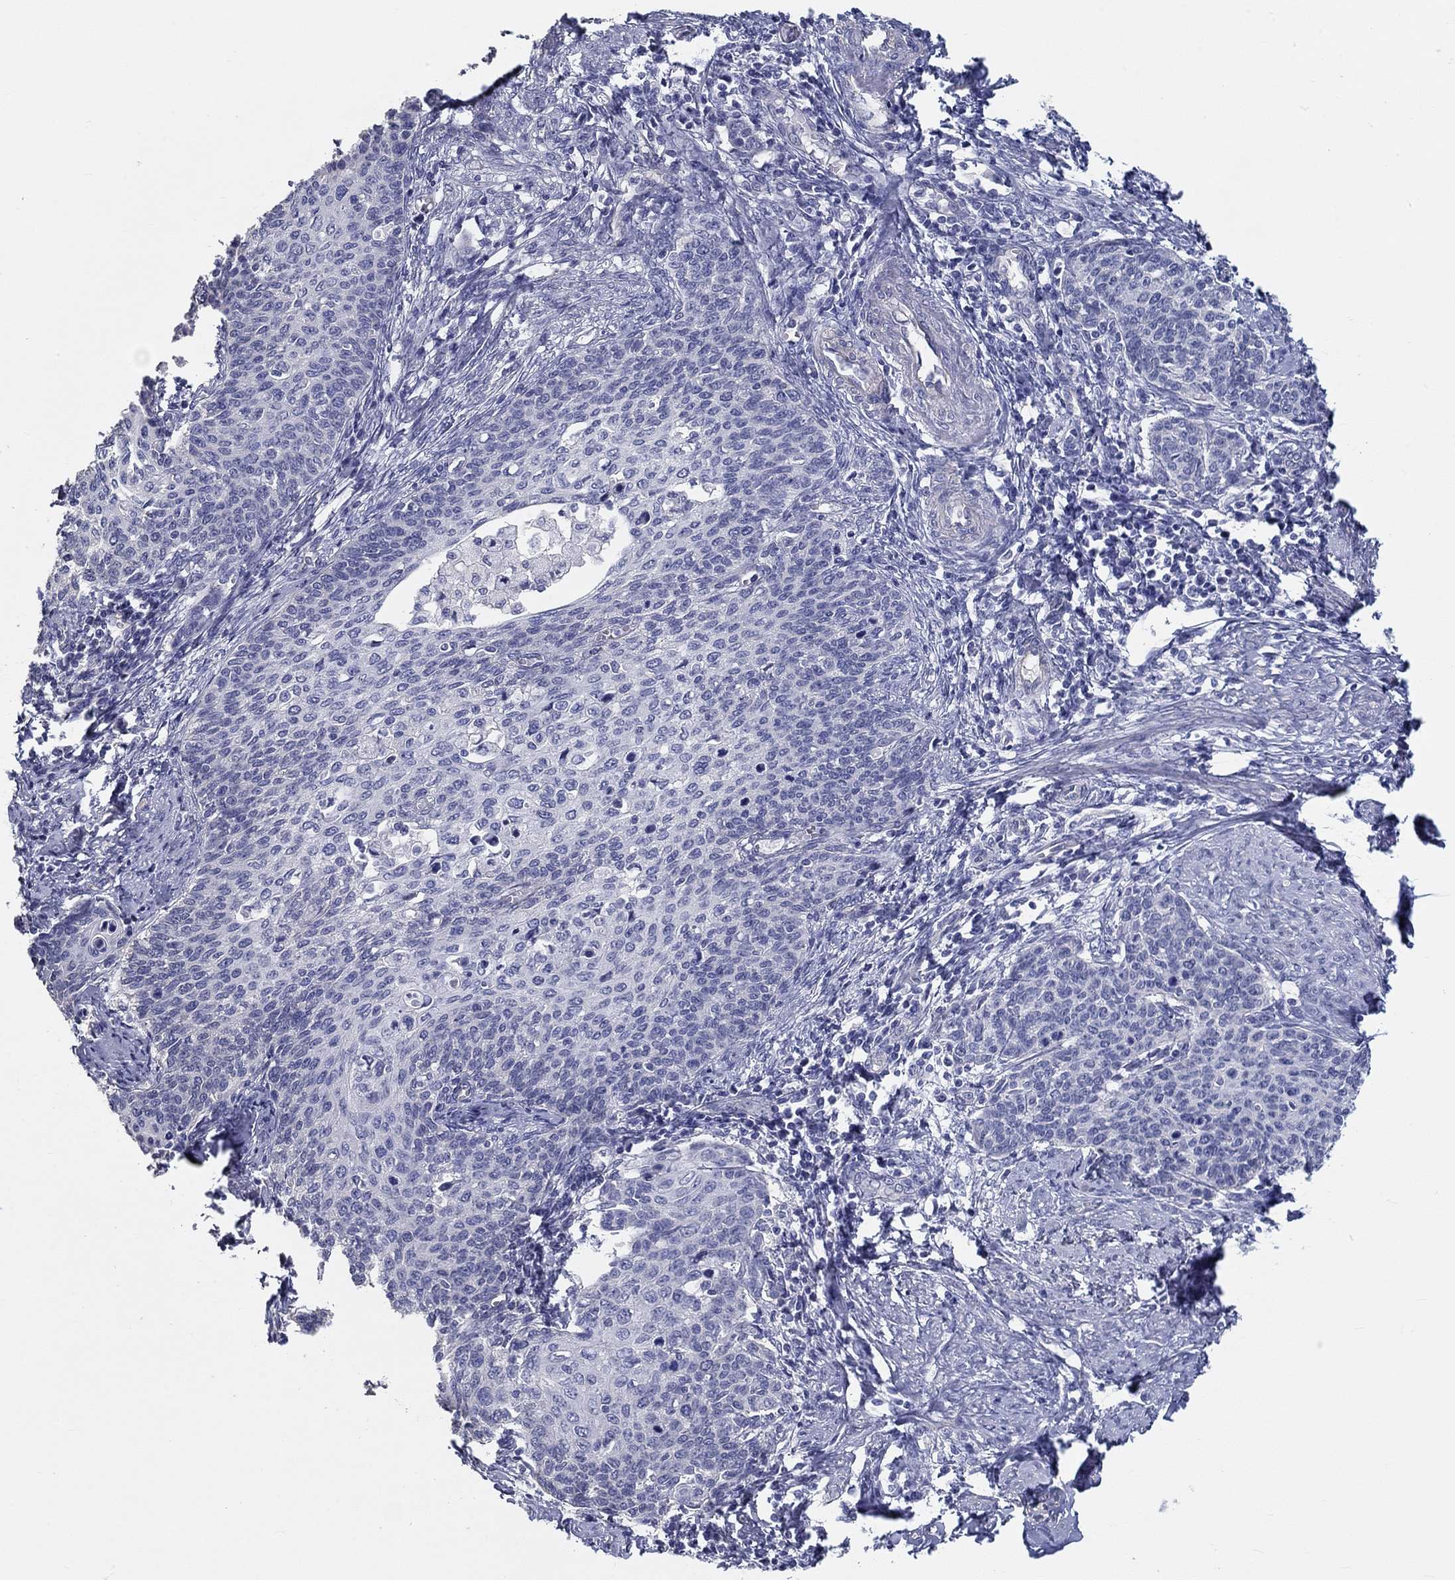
{"staining": {"intensity": "negative", "quantity": "none", "location": "none"}, "tissue": "cervical cancer", "cell_type": "Tumor cells", "image_type": "cancer", "snomed": [{"axis": "morphology", "description": "Normal tissue, NOS"}, {"axis": "morphology", "description": "Squamous cell carcinoma, NOS"}, {"axis": "topography", "description": "Cervix"}], "caption": "There is no significant staining in tumor cells of cervical squamous cell carcinoma. (DAB IHC with hematoxylin counter stain).", "gene": "CRYGD", "patient": {"sex": "female", "age": 39}}